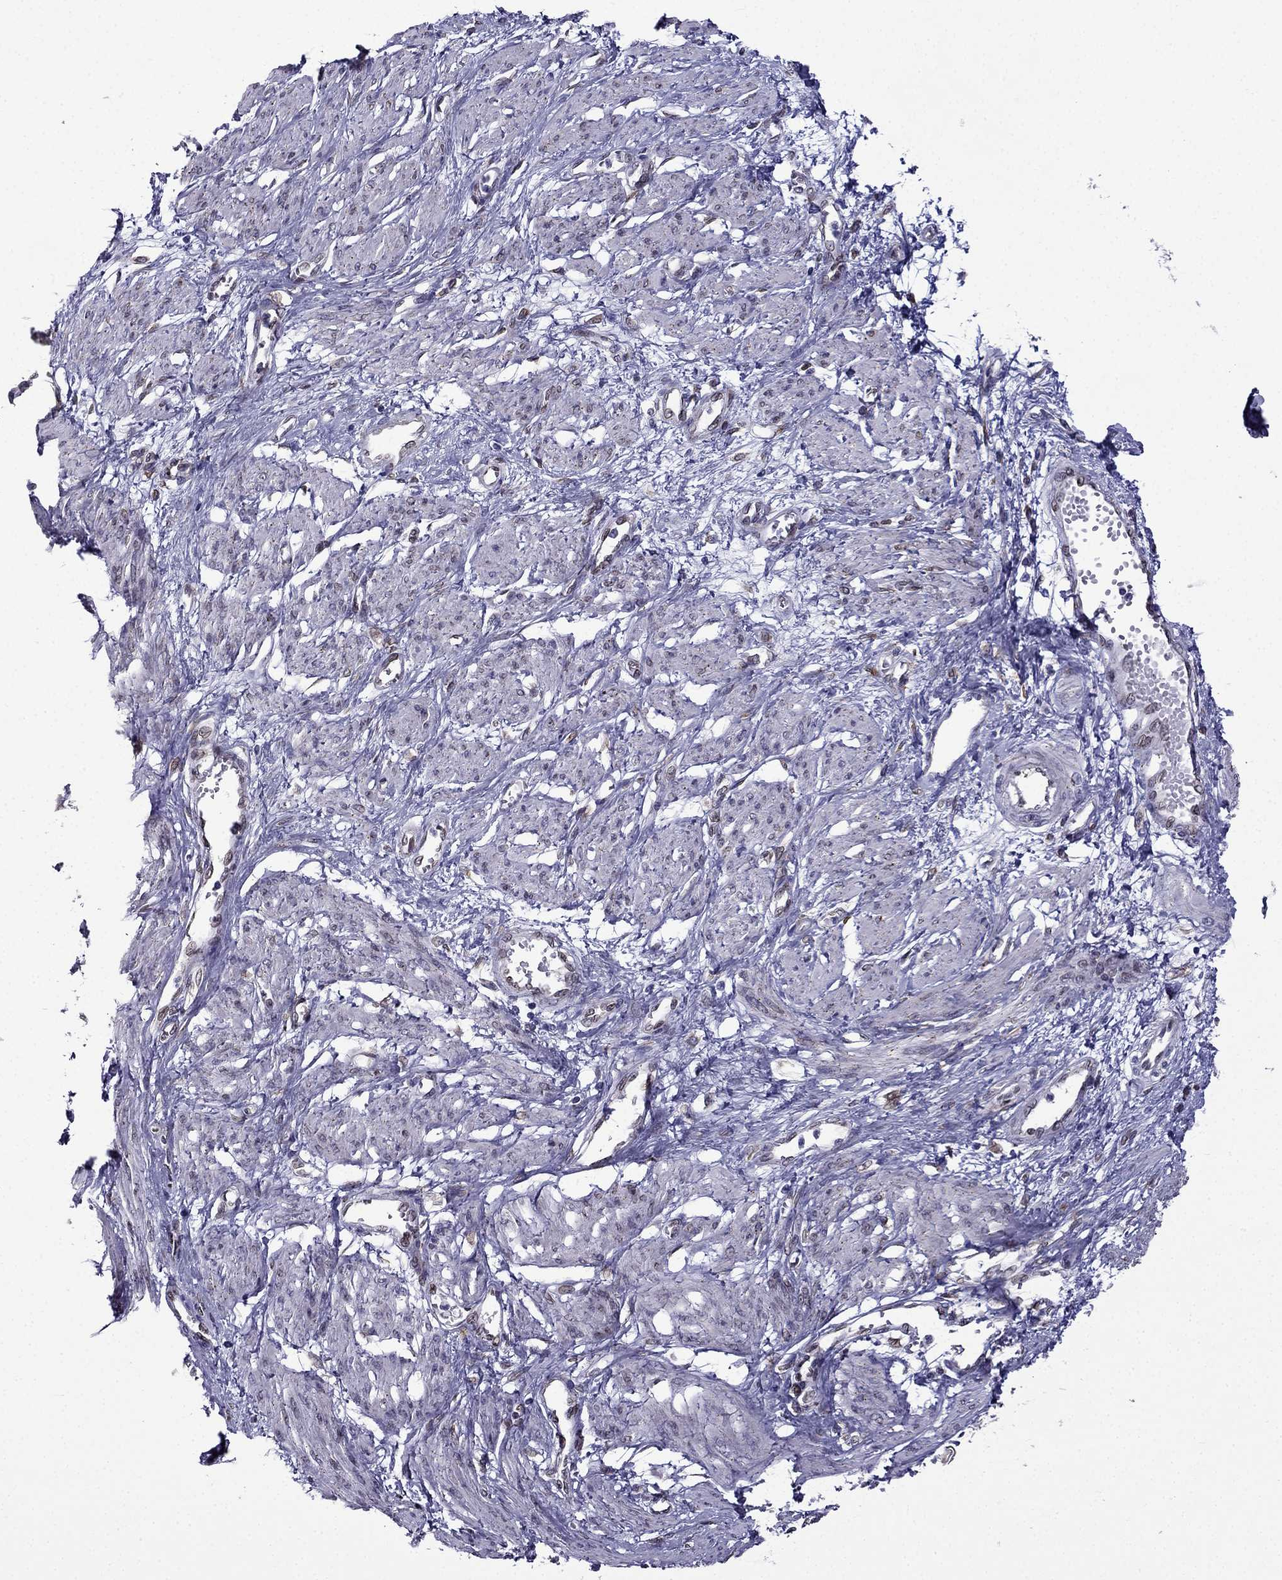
{"staining": {"intensity": "negative", "quantity": "none", "location": "none"}, "tissue": "smooth muscle", "cell_type": "Smooth muscle cells", "image_type": "normal", "snomed": [{"axis": "morphology", "description": "Normal tissue, NOS"}, {"axis": "topography", "description": "Smooth muscle"}, {"axis": "topography", "description": "Uterus"}], "caption": "Immunohistochemistry (IHC) image of unremarkable smooth muscle stained for a protein (brown), which exhibits no expression in smooth muscle cells. (Immunohistochemistry (IHC), brightfield microscopy, high magnification).", "gene": "IKBIP", "patient": {"sex": "female", "age": 39}}